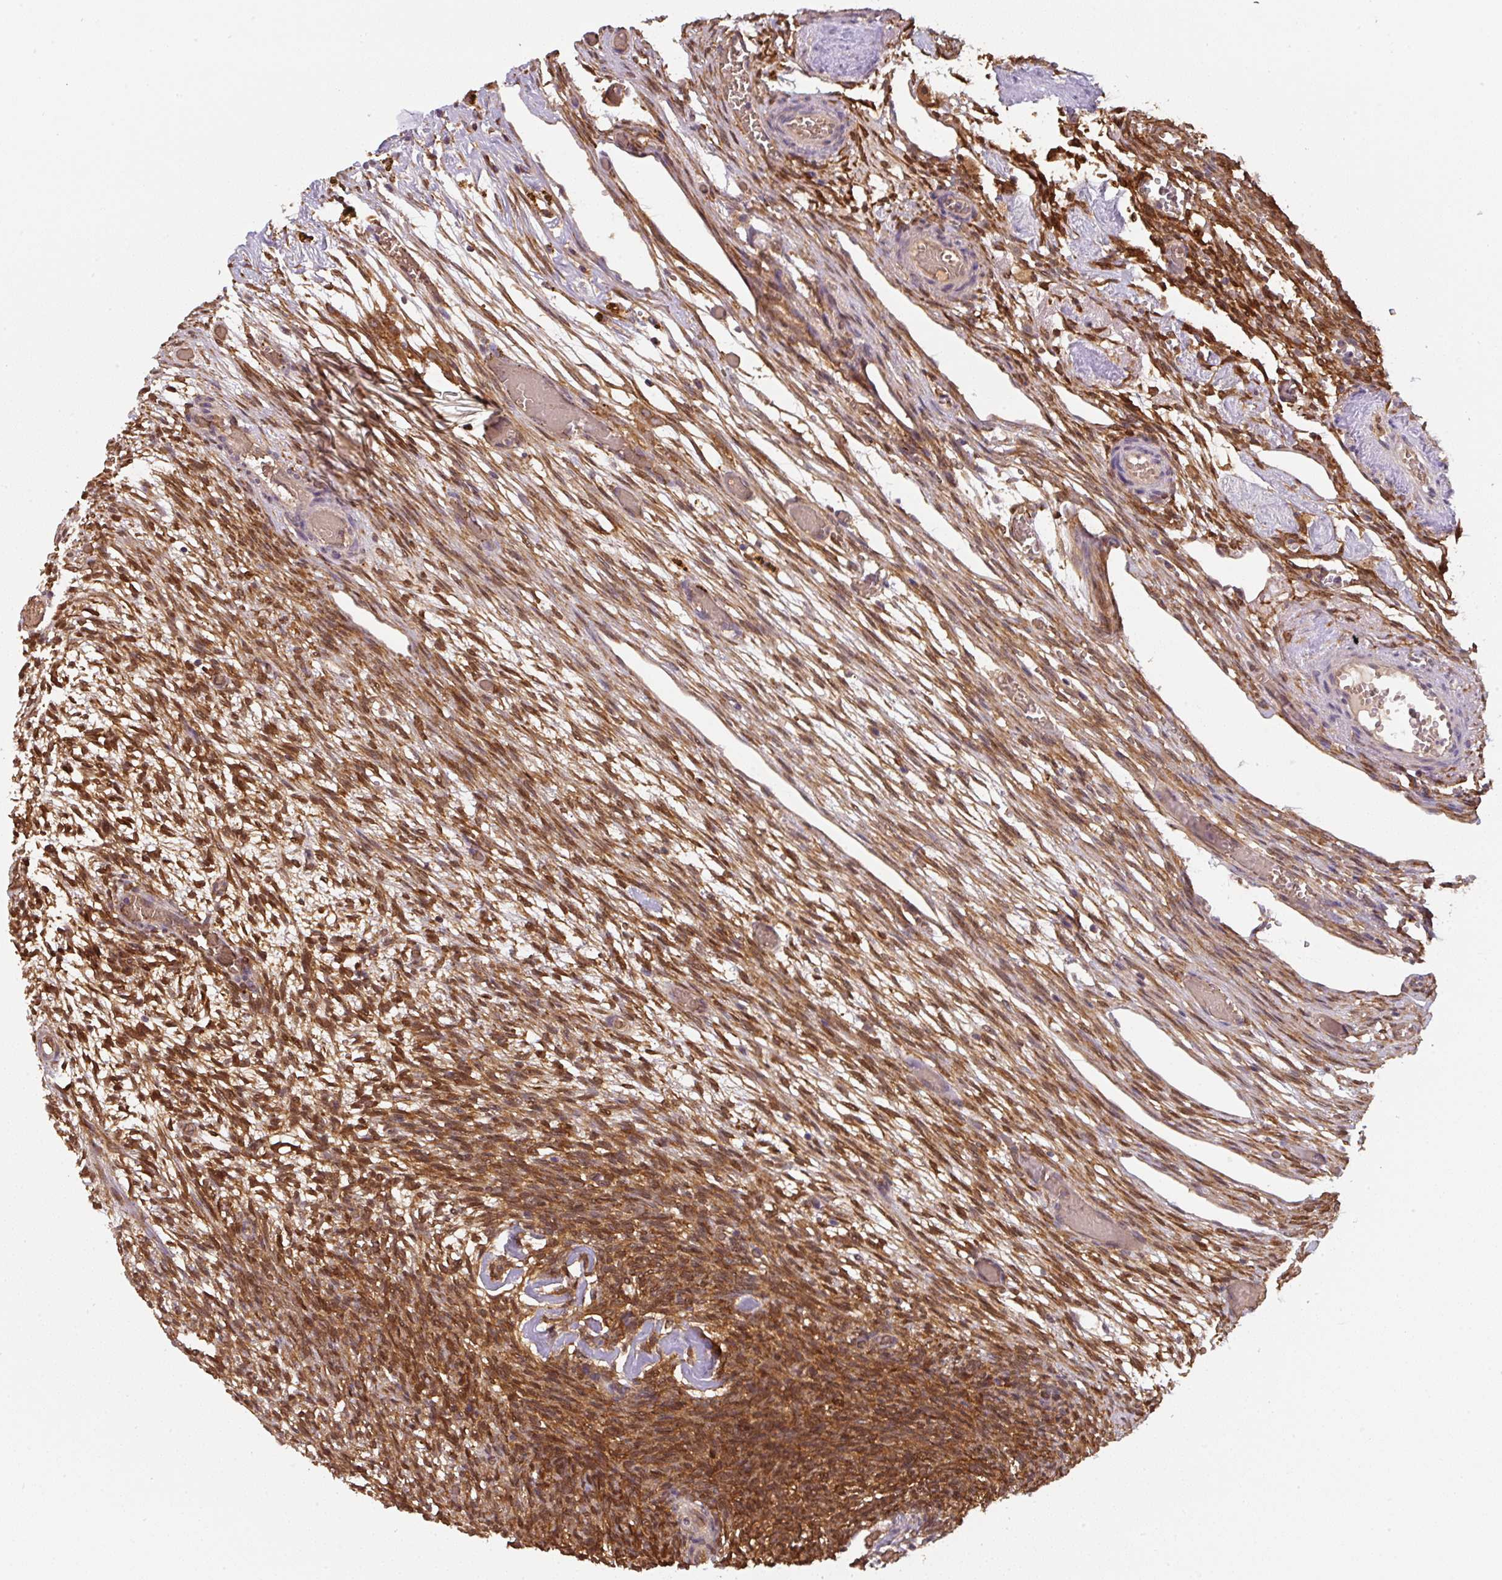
{"staining": {"intensity": "strong", "quantity": ">75%", "location": "cytoplasmic/membranous"}, "tissue": "ovary", "cell_type": "Follicle cells", "image_type": "normal", "snomed": [{"axis": "morphology", "description": "Normal tissue, NOS"}, {"axis": "topography", "description": "Ovary"}], "caption": "The histopathology image displays immunohistochemical staining of benign ovary. There is strong cytoplasmic/membranous expression is appreciated in approximately >75% of follicle cells.", "gene": "ST13", "patient": {"sex": "female", "age": 67}}